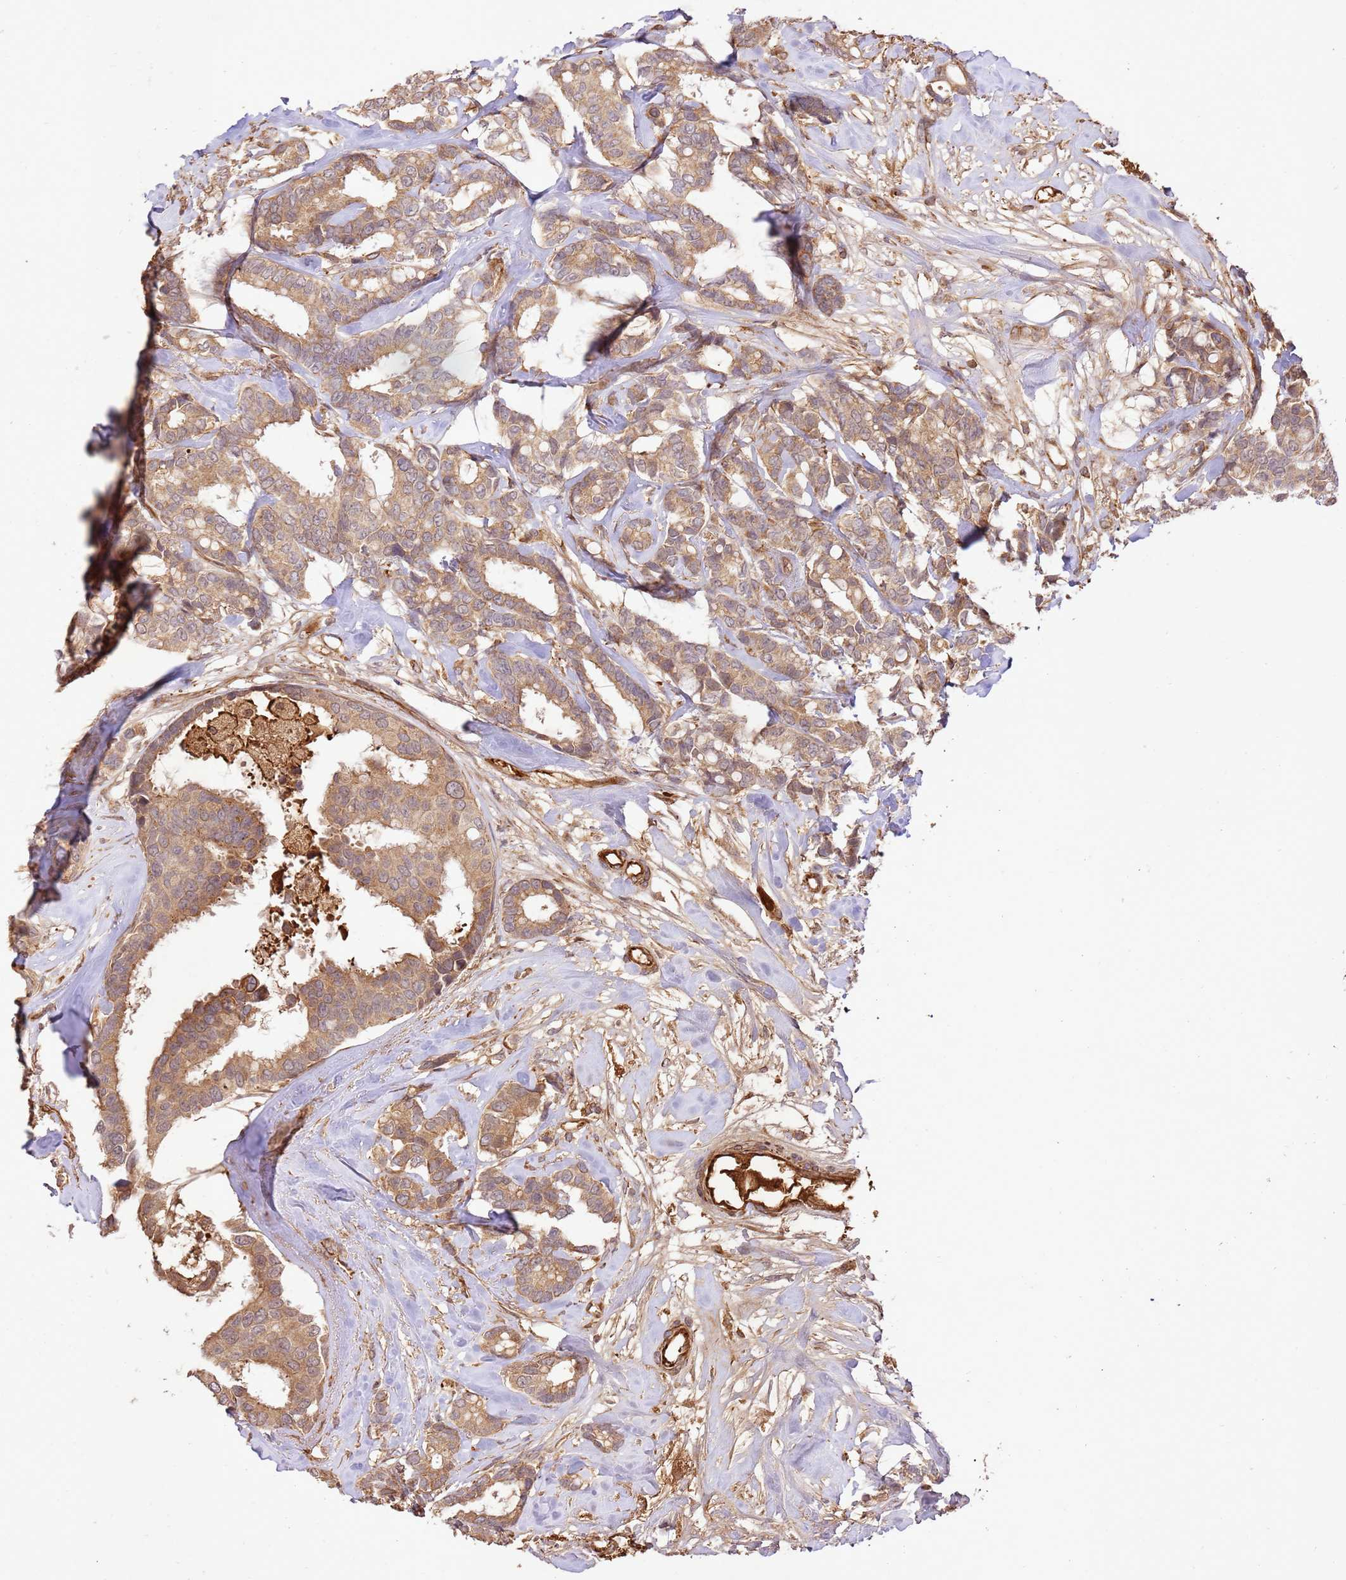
{"staining": {"intensity": "moderate", "quantity": ">75%", "location": "cytoplasmic/membranous"}, "tissue": "breast cancer", "cell_type": "Tumor cells", "image_type": "cancer", "snomed": [{"axis": "morphology", "description": "Duct carcinoma"}, {"axis": "topography", "description": "Breast"}], "caption": "Invasive ductal carcinoma (breast) tissue reveals moderate cytoplasmic/membranous expression in about >75% of tumor cells, visualized by immunohistochemistry. The protein is shown in brown color, while the nuclei are stained blue.", "gene": "KATNAL2", "patient": {"sex": "female", "age": 87}}